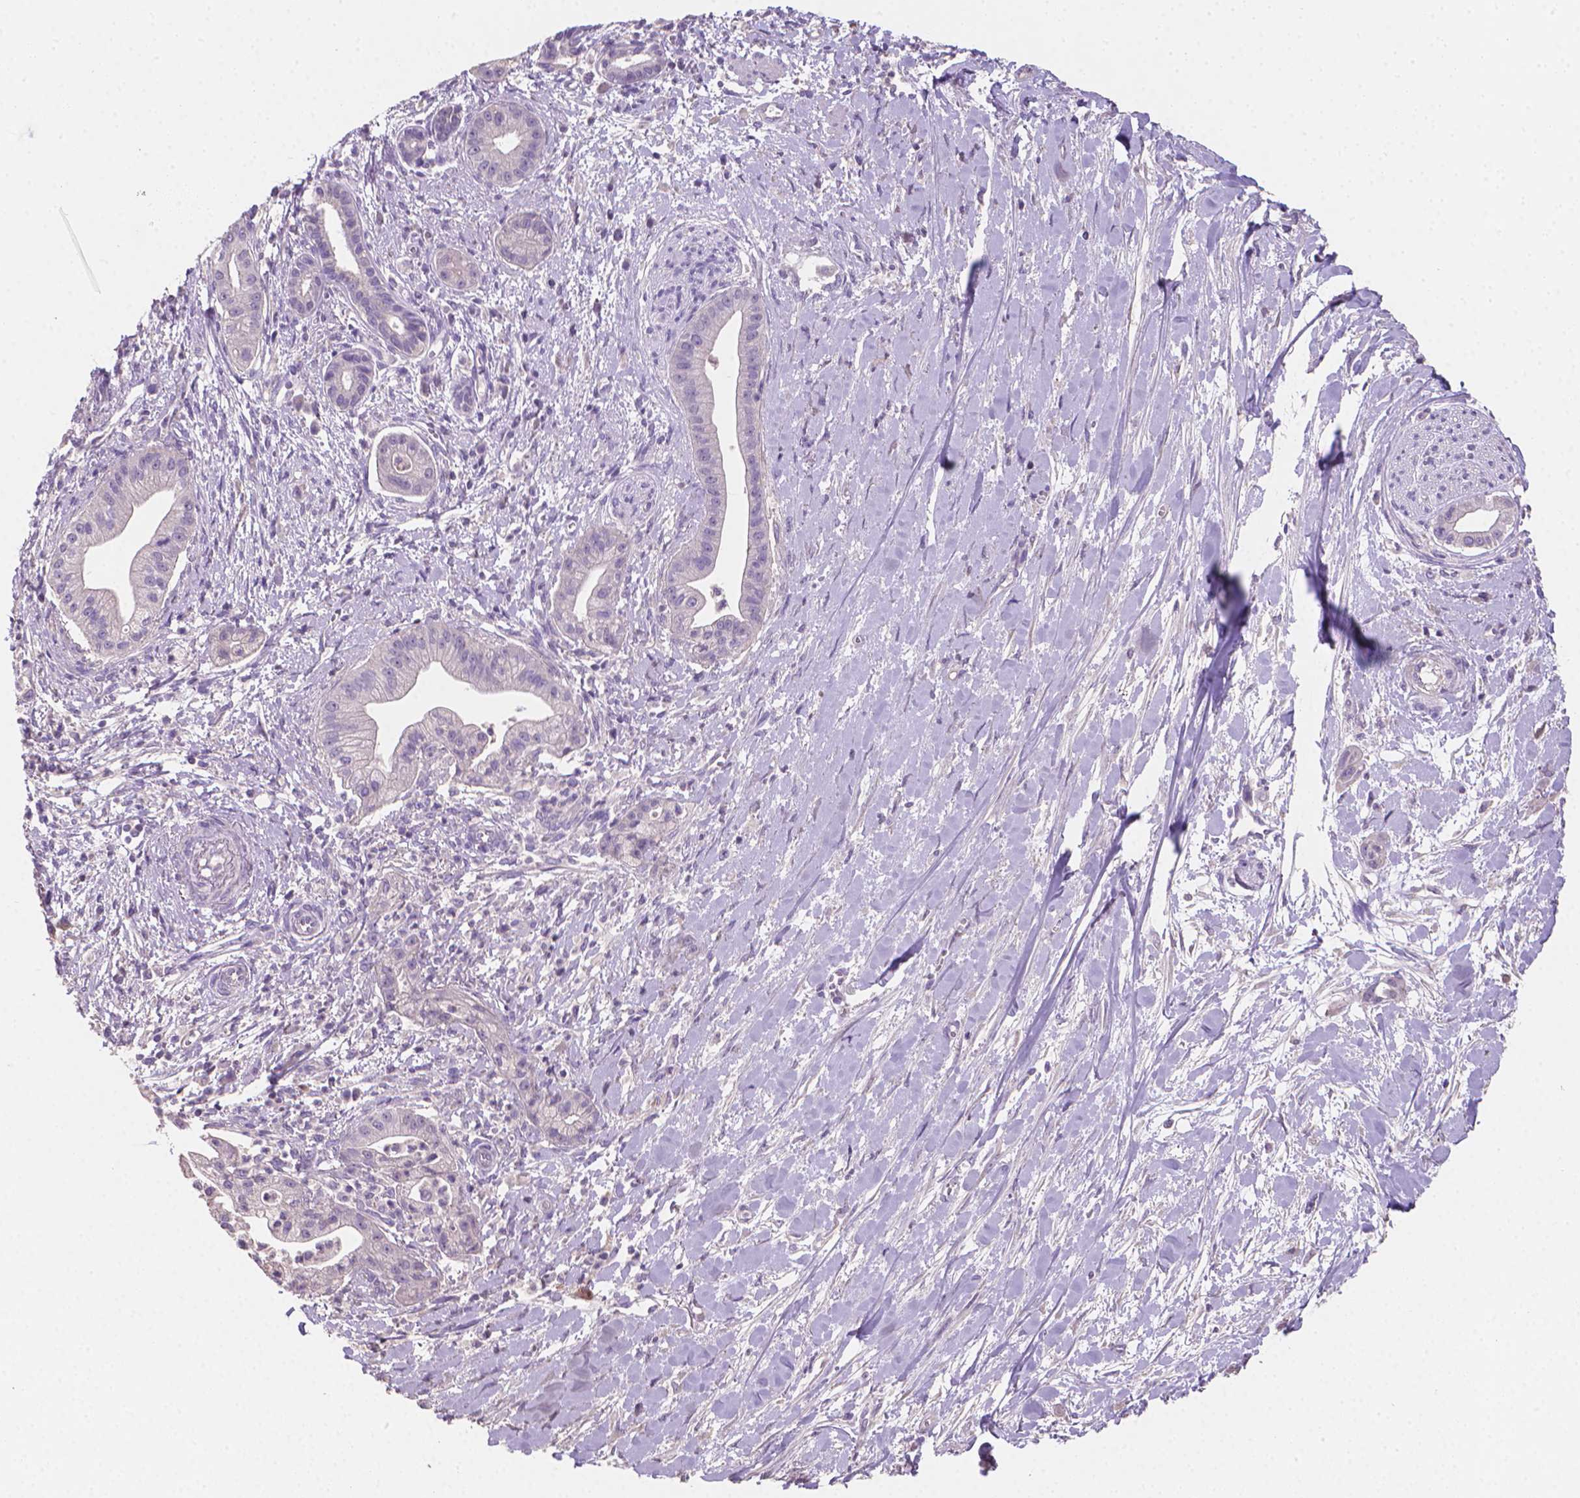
{"staining": {"intensity": "negative", "quantity": "none", "location": "none"}, "tissue": "pancreatic cancer", "cell_type": "Tumor cells", "image_type": "cancer", "snomed": [{"axis": "morphology", "description": "Normal tissue, NOS"}, {"axis": "morphology", "description": "Adenocarcinoma, NOS"}, {"axis": "topography", "description": "Lymph node"}, {"axis": "topography", "description": "Pancreas"}], "caption": "This photomicrograph is of pancreatic cancer stained with immunohistochemistry (IHC) to label a protein in brown with the nuclei are counter-stained blue. There is no expression in tumor cells.", "gene": "CATIP", "patient": {"sex": "female", "age": 58}}